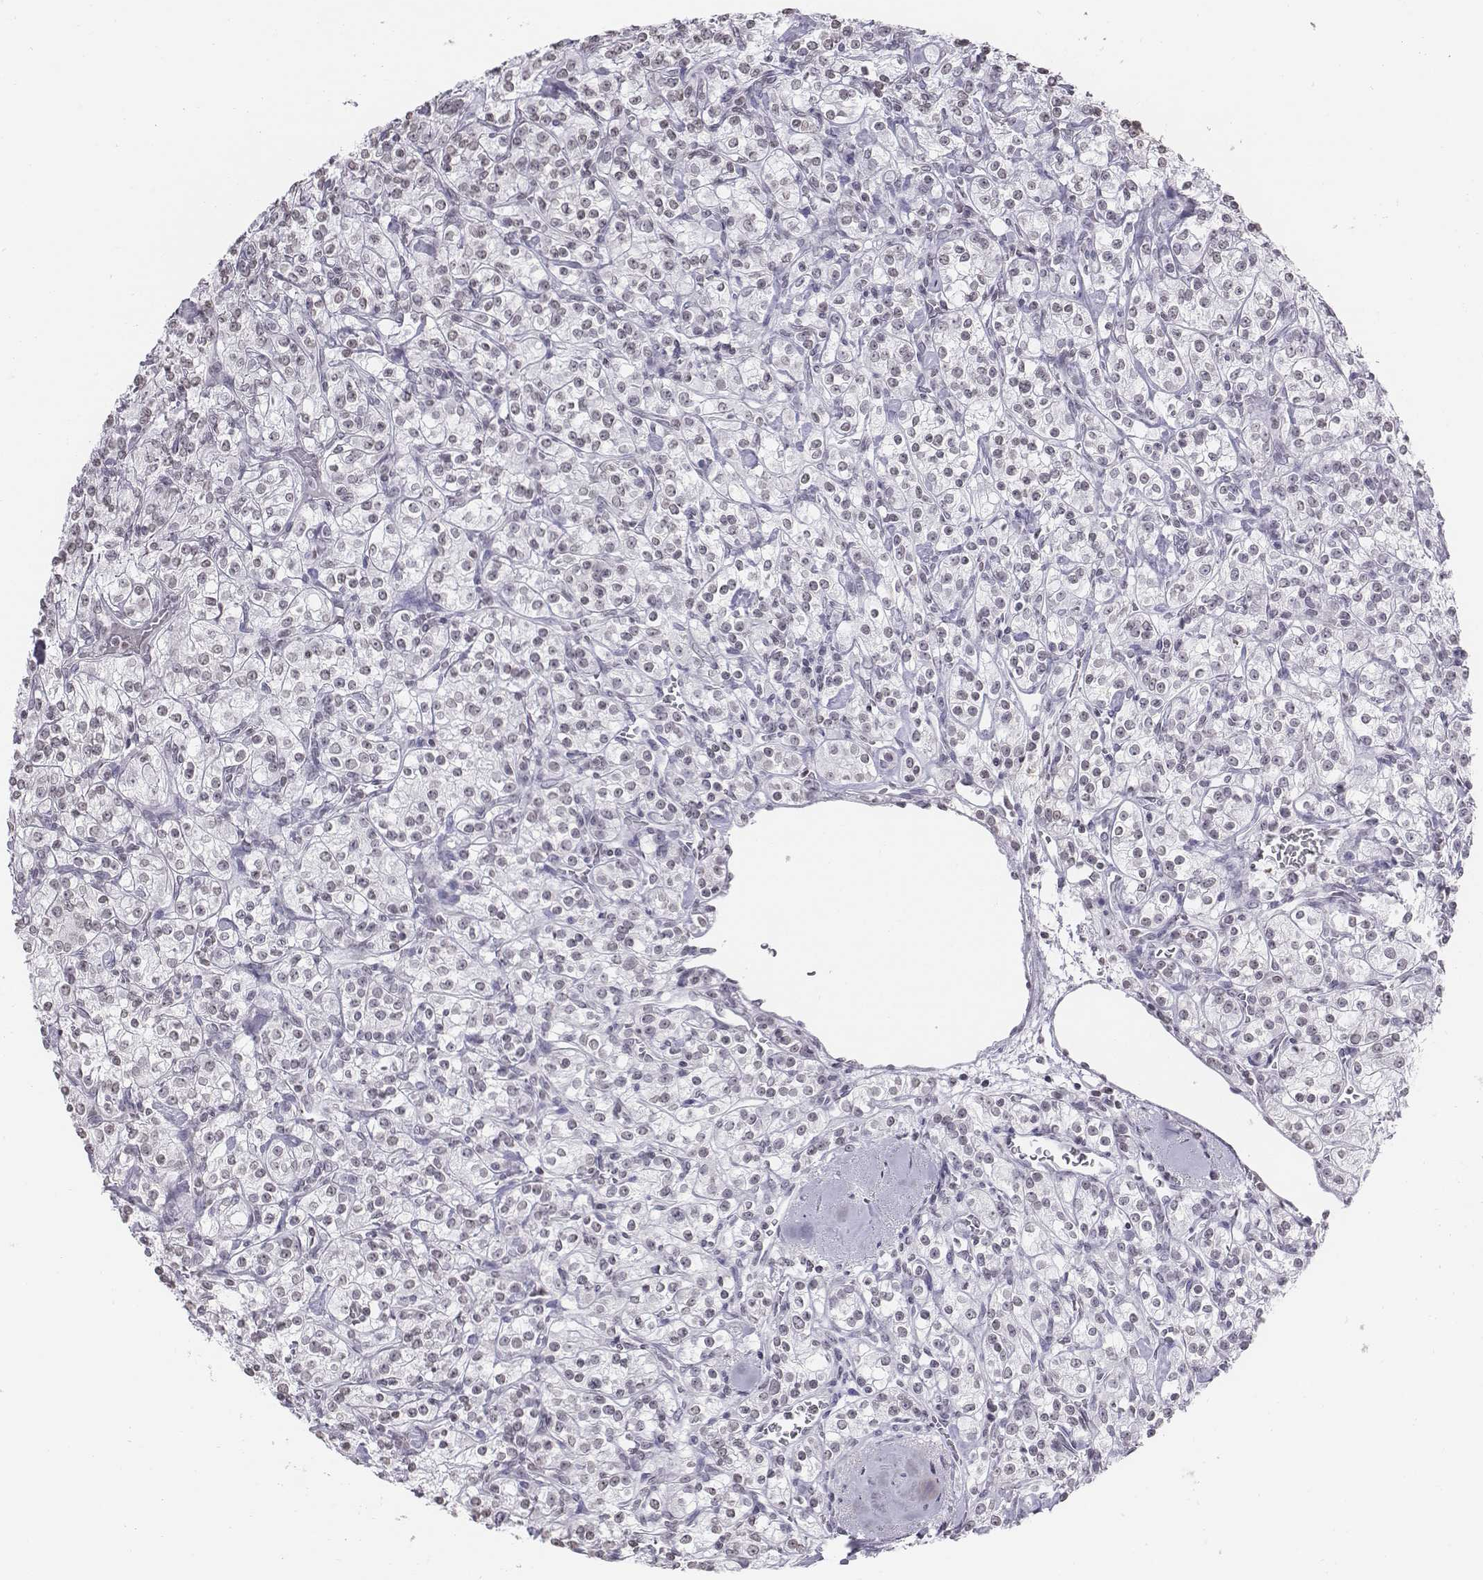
{"staining": {"intensity": "weak", "quantity": "<25%", "location": "nuclear"}, "tissue": "renal cancer", "cell_type": "Tumor cells", "image_type": "cancer", "snomed": [{"axis": "morphology", "description": "Adenocarcinoma, NOS"}, {"axis": "topography", "description": "Kidney"}], "caption": "Micrograph shows no protein staining in tumor cells of adenocarcinoma (renal) tissue.", "gene": "BARHL1", "patient": {"sex": "male", "age": 77}}